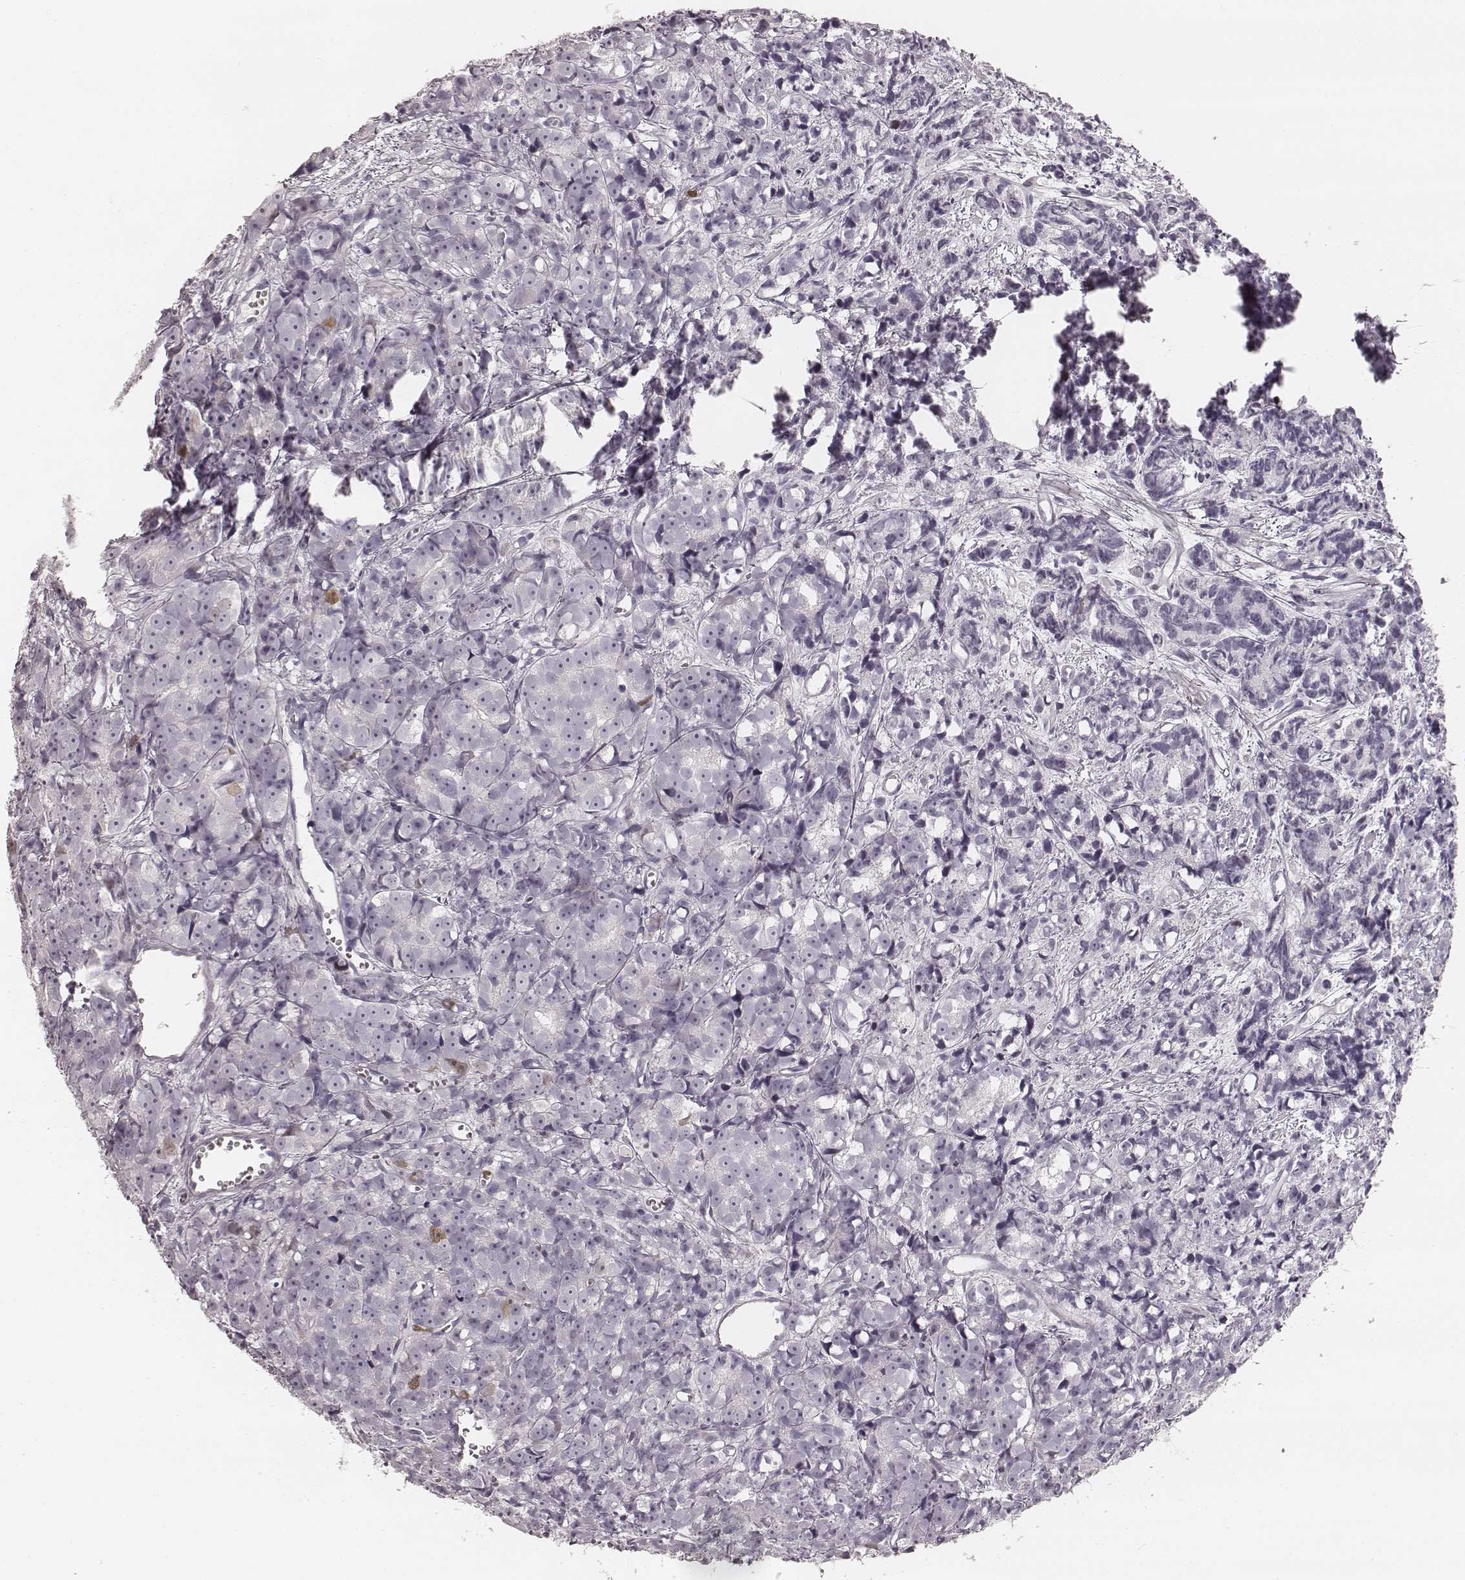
{"staining": {"intensity": "negative", "quantity": "none", "location": "none"}, "tissue": "prostate cancer", "cell_type": "Tumor cells", "image_type": "cancer", "snomed": [{"axis": "morphology", "description": "Adenocarcinoma, High grade"}, {"axis": "topography", "description": "Prostate"}], "caption": "An immunohistochemistry (IHC) histopathology image of prostate adenocarcinoma (high-grade) is shown. There is no staining in tumor cells of prostate adenocarcinoma (high-grade).", "gene": "TEX37", "patient": {"sex": "male", "age": 77}}